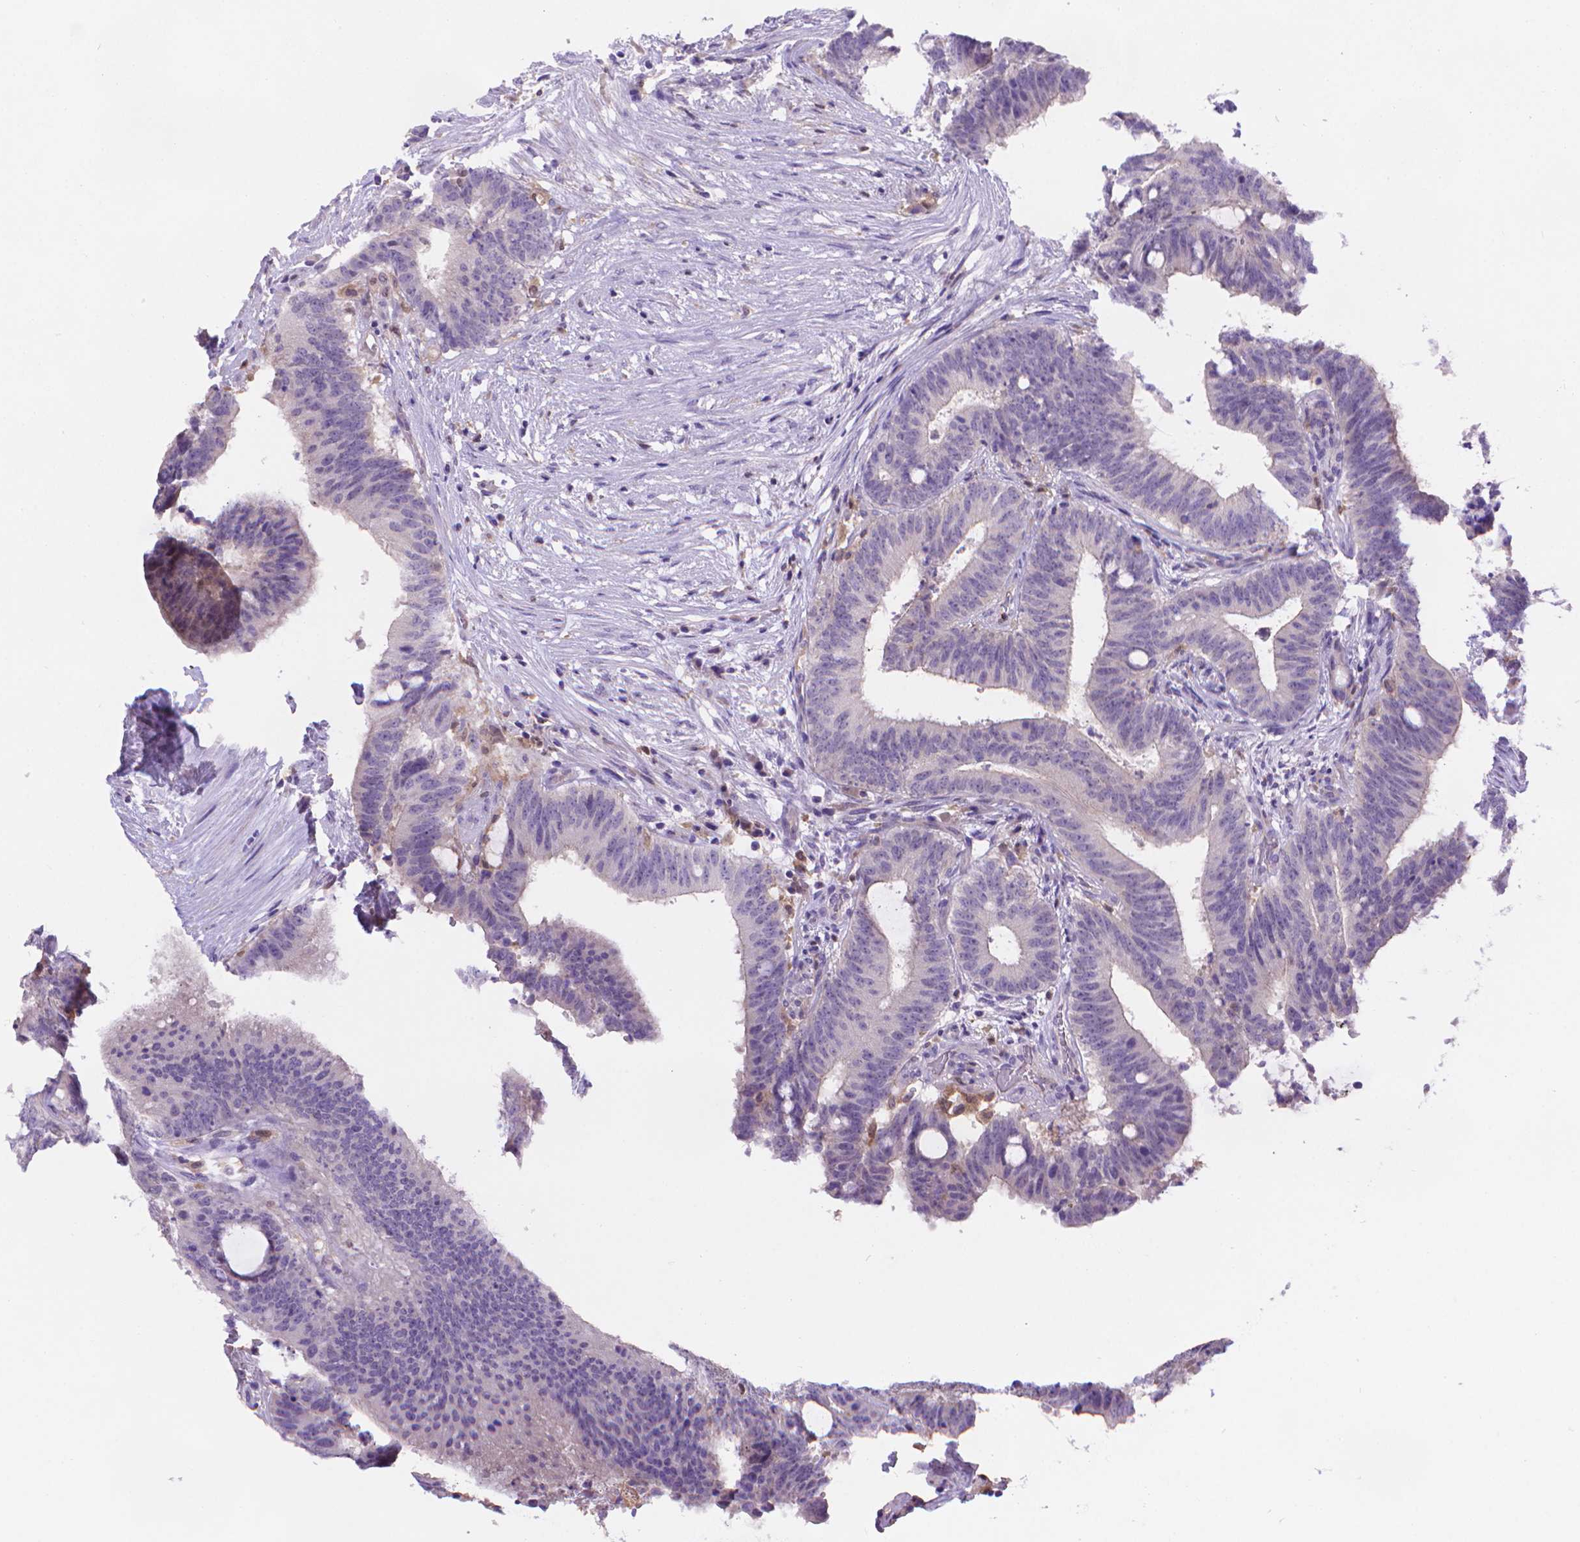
{"staining": {"intensity": "negative", "quantity": "none", "location": "none"}, "tissue": "colorectal cancer", "cell_type": "Tumor cells", "image_type": "cancer", "snomed": [{"axis": "morphology", "description": "Adenocarcinoma, NOS"}, {"axis": "topography", "description": "Colon"}], "caption": "Colorectal cancer stained for a protein using immunohistochemistry (IHC) exhibits no staining tumor cells.", "gene": "FGD2", "patient": {"sex": "female", "age": 43}}